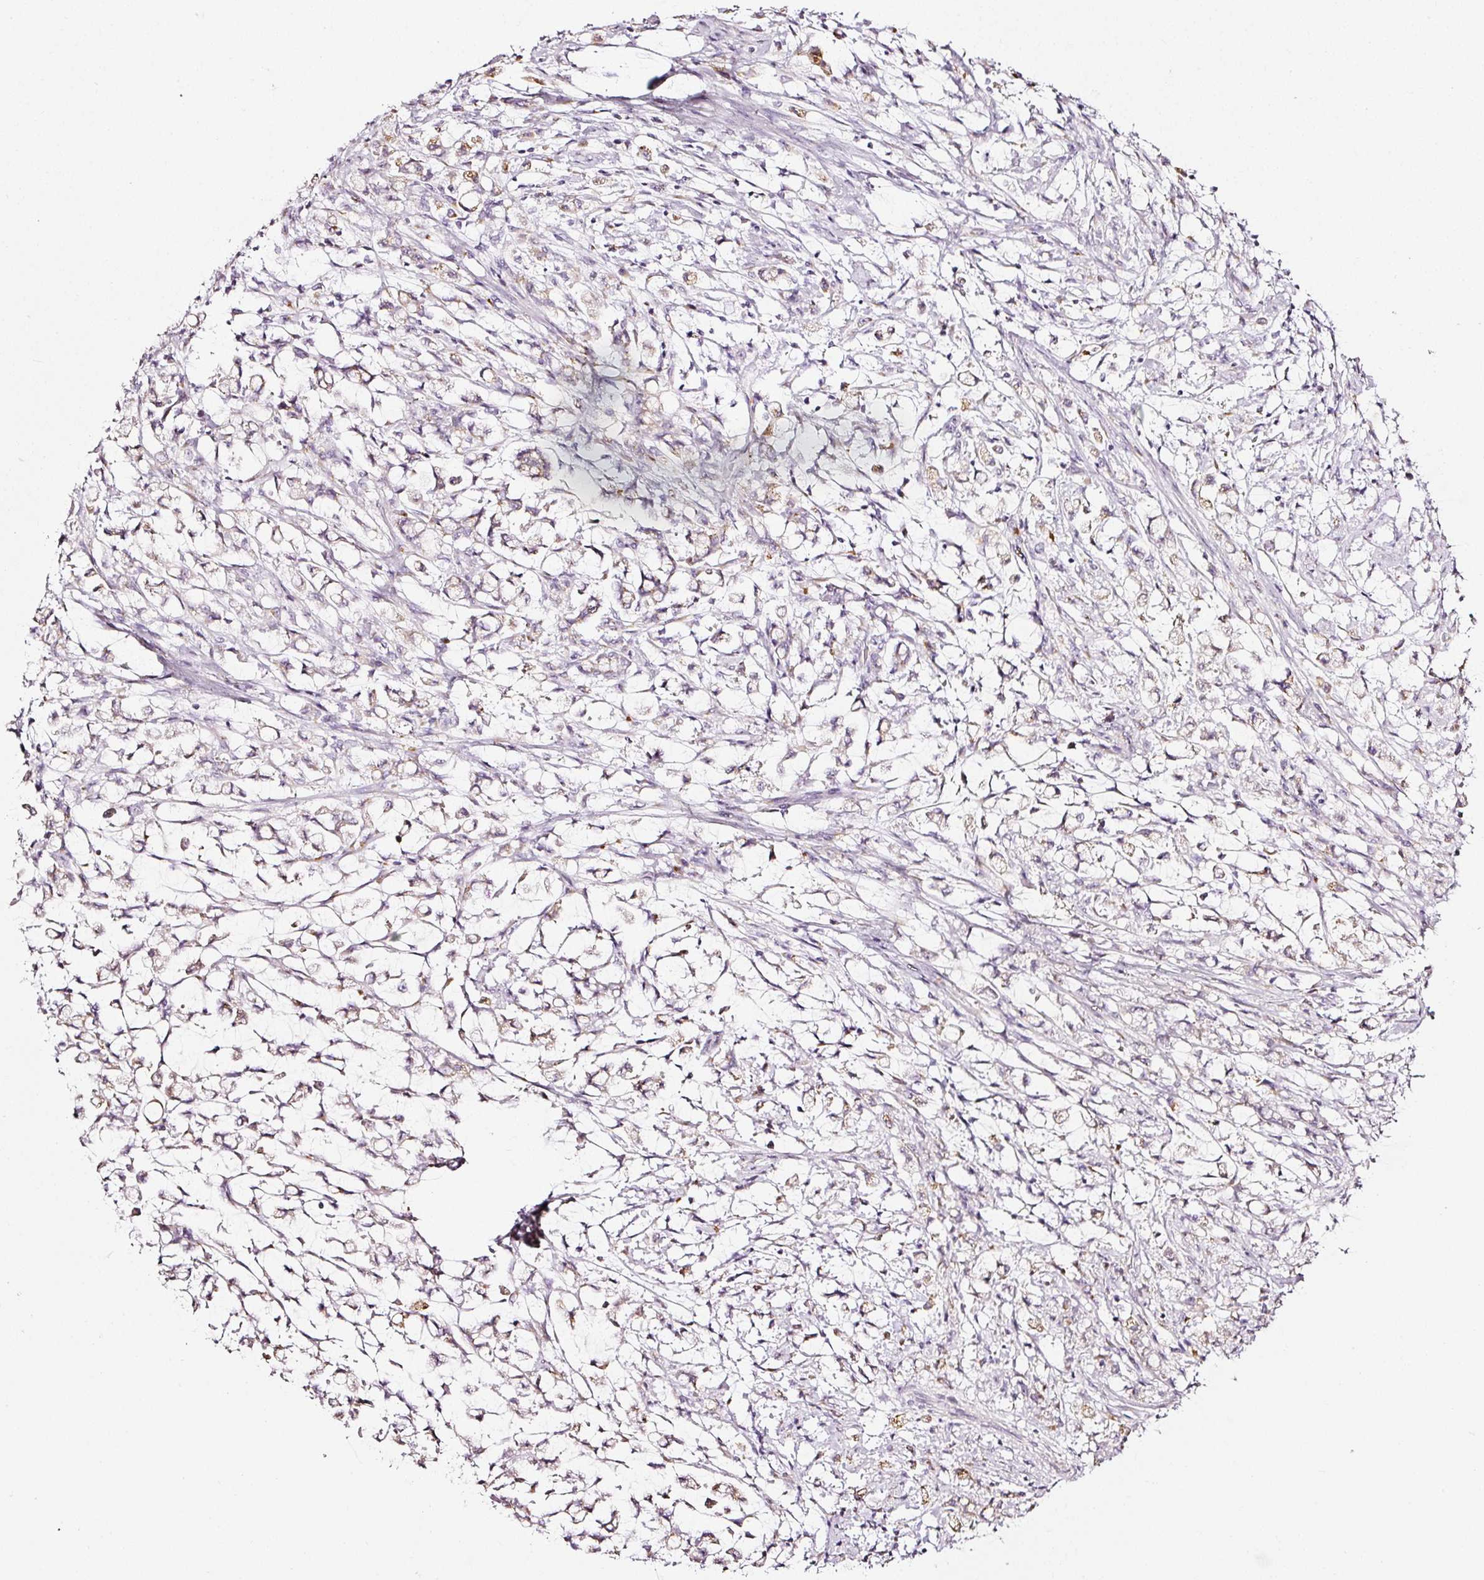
{"staining": {"intensity": "weak", "quantity": "<25%", "location": "cytoplasmic/membranous"}, "tissue": "stomach cancer", "cell_type": "Tumor cells", "image_type": "cancer", "snomed": [{"axis": "morphology", "description": "Adenocarcinoma, NOS"}, {"axis": "topography", "description": "Stomach"}], "caption": "The histopathology image reveals no staining of tumor cells in stomach cancer (adenocarcinoma). The staining is performed using DAB brown chromogen with nuclei counter-stained in using hematoxylin.", "gene": "SDF4", "patient": {"sex": "female", "age": 60}}